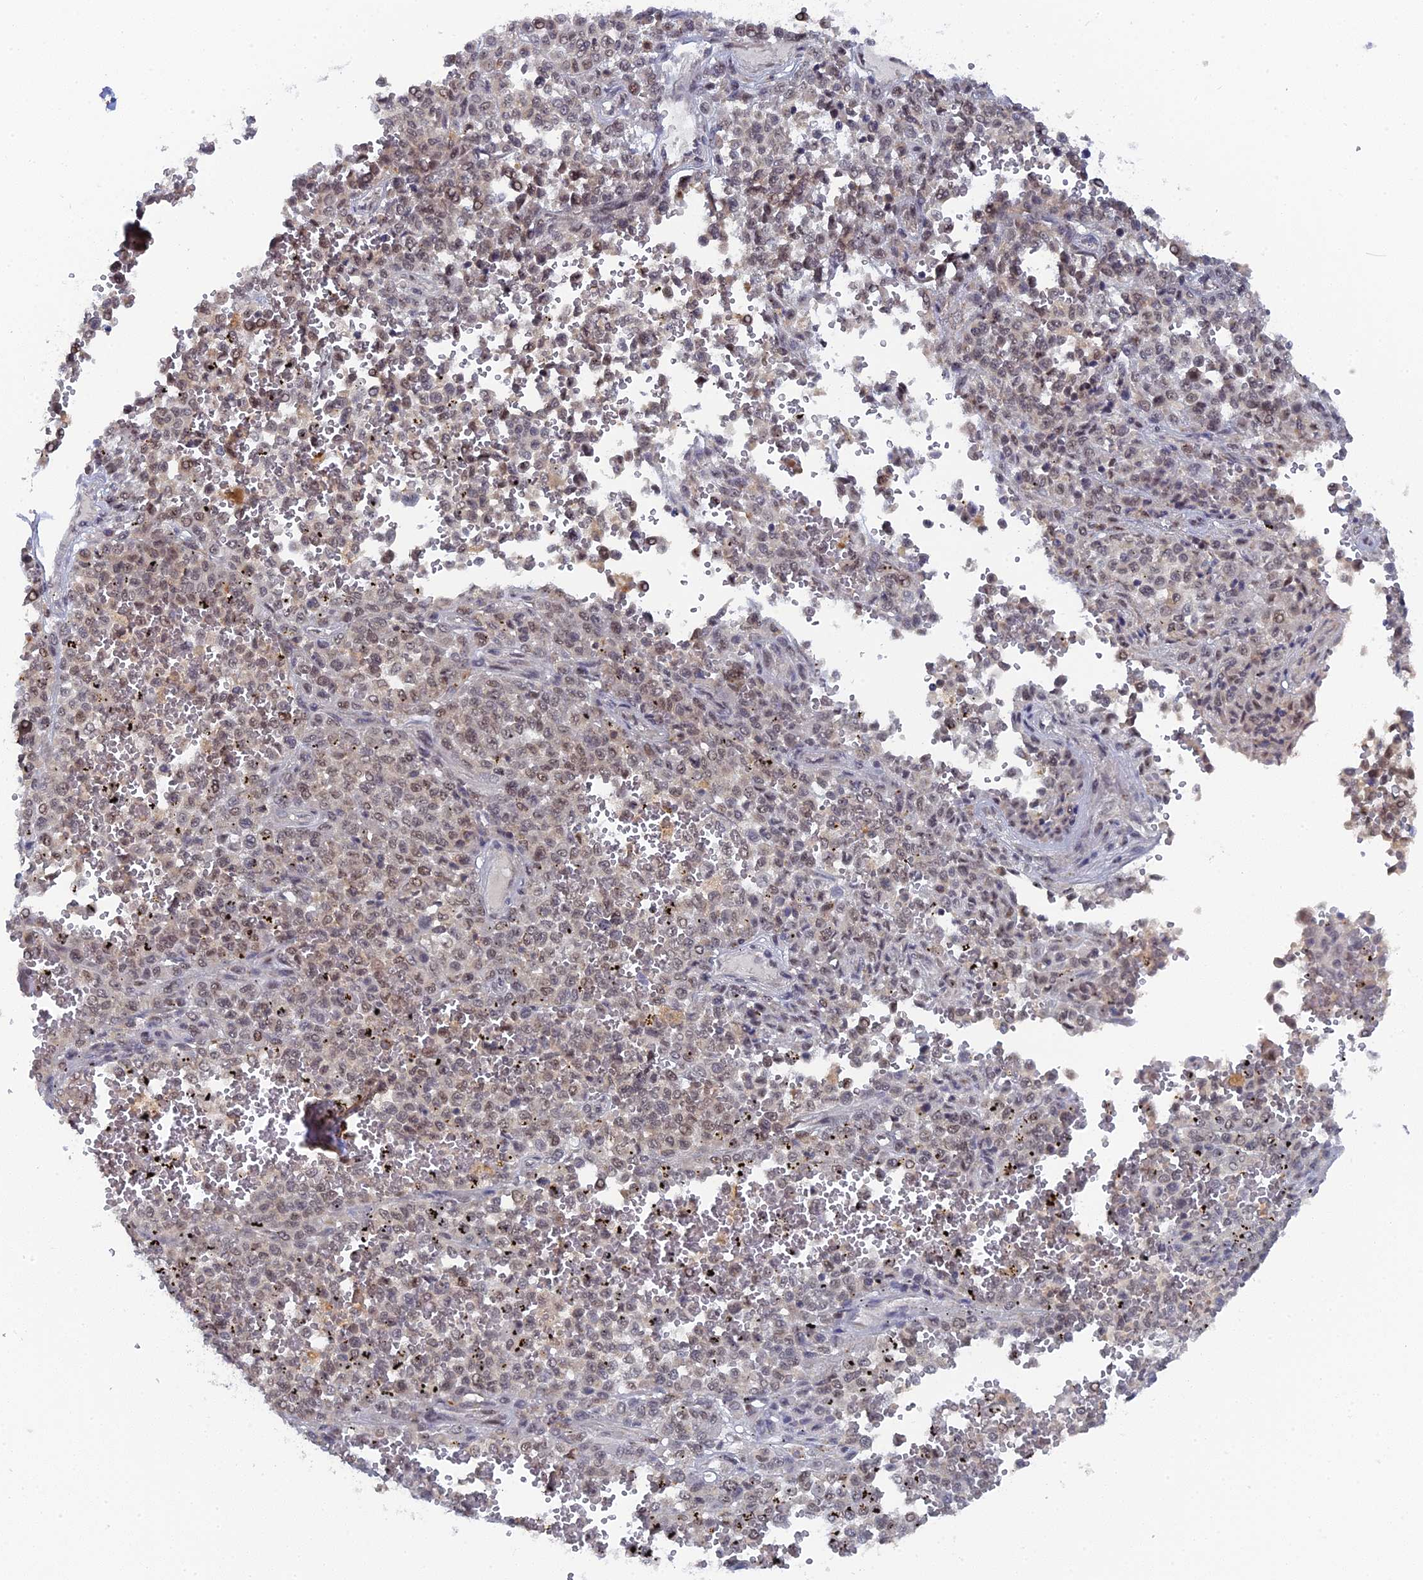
{"staining": {"intensity": "weak", "quantity": "<25%", "location": "nuclear"}, "tissue": "melanoma", "cell_type": "Tumor cells", "image_type": "cancer", "snomed": [{"axis": "morphology", "description": "Malignant melanoma, Metastatic site"}, {"axis": "topography", "description": "Pancreas"}], "caption": "IHC of human melanoma demonstrates no staining in tumor cells.", "gene": "MIGA2", "patient": {"sex": "female", "age": 30}}